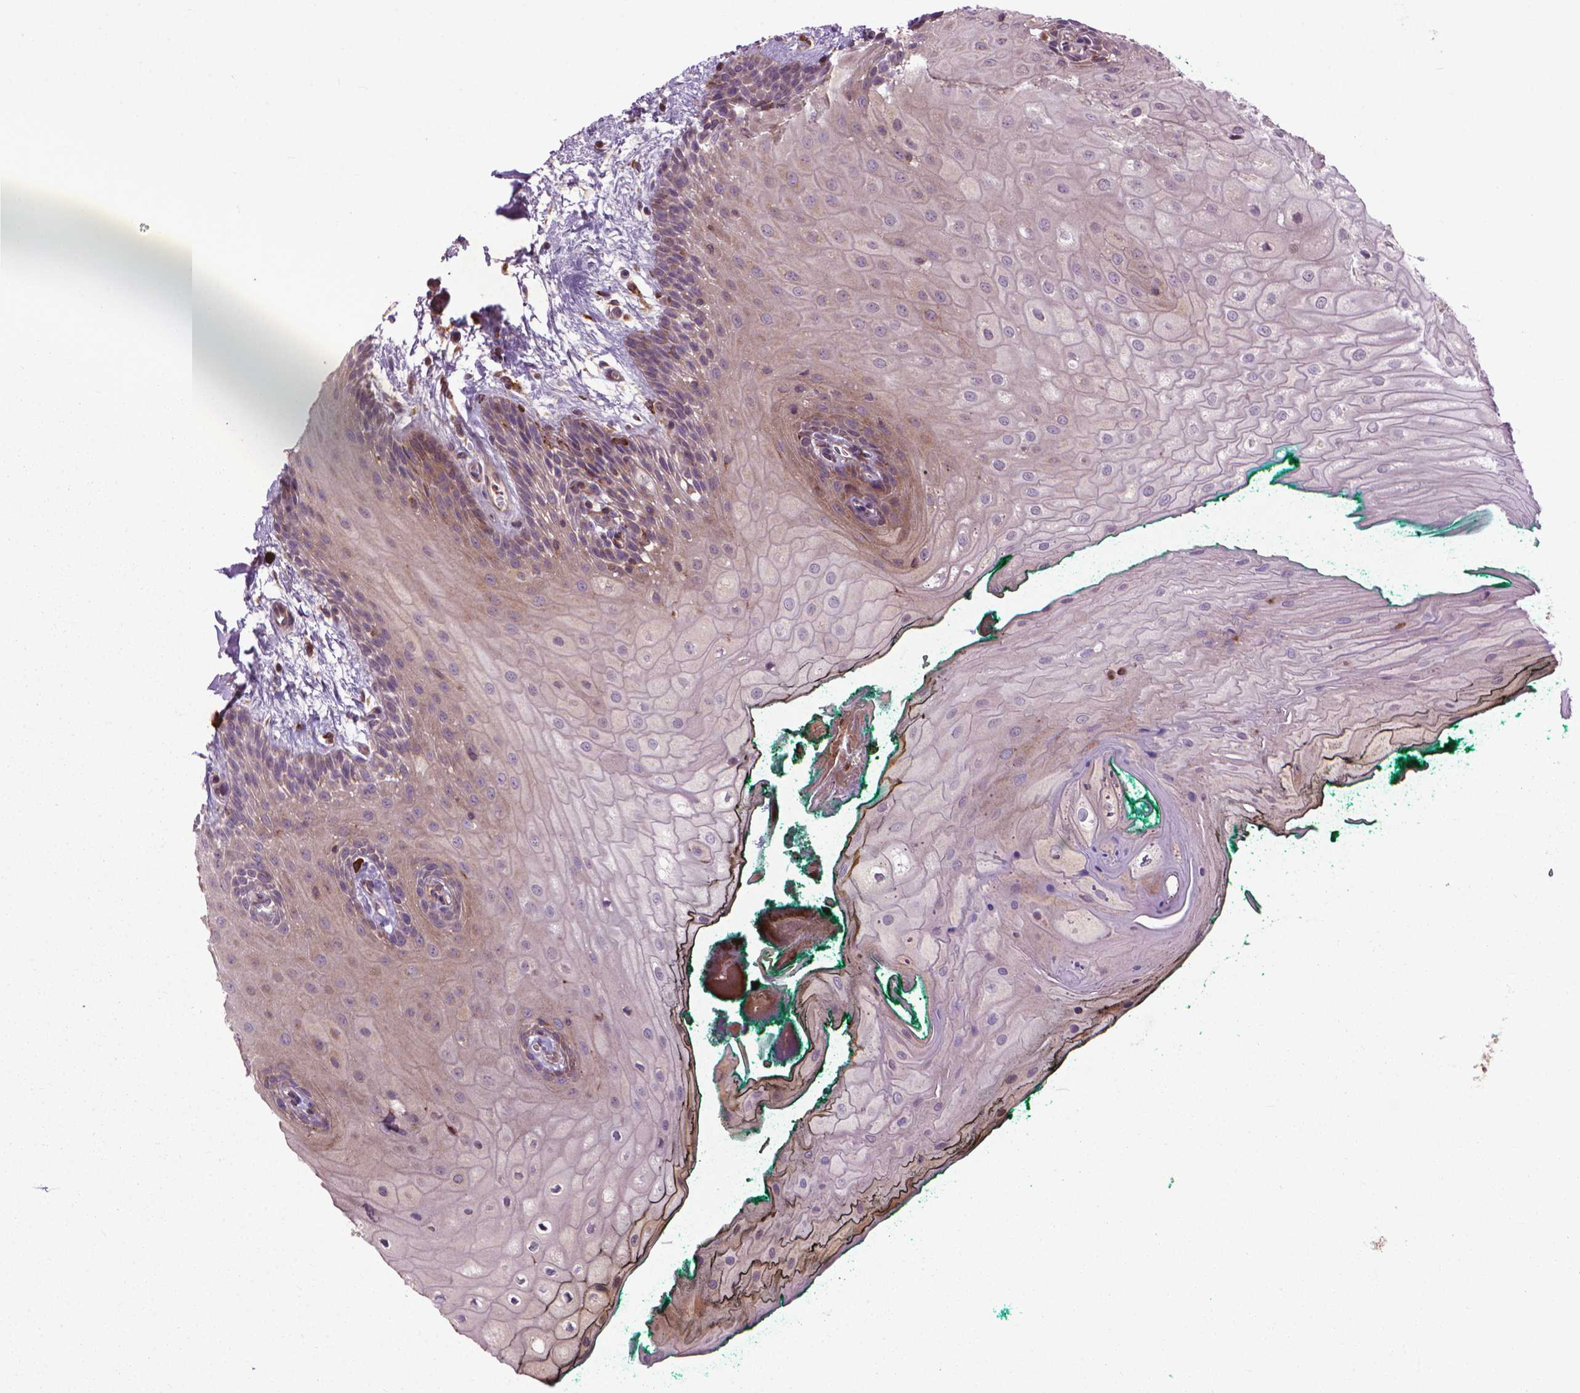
{"staining": {"intensity": "weak", "quantity": "25%-75%", "location": "cytoplasmic/membranous"}, "tissue": "oral mucosa", "cell_type": "Squamous epithelial cells", "image_type": "normal", "snomed": [{"axis": "morphology", "description": "Normal tissue, NOS"}, {"axis": "topography", "description": "Oral tissue"}], "caption": "Immunohistochemical staining of unremarkable oral mucosa exhibits 25%-75% levels of weak cytoplasmic/membranous protein staining in approximately 25%-75% of squamous epithelial cells.", "gene": "MYH14", "patient": {"sex": "female", "age": 68}}